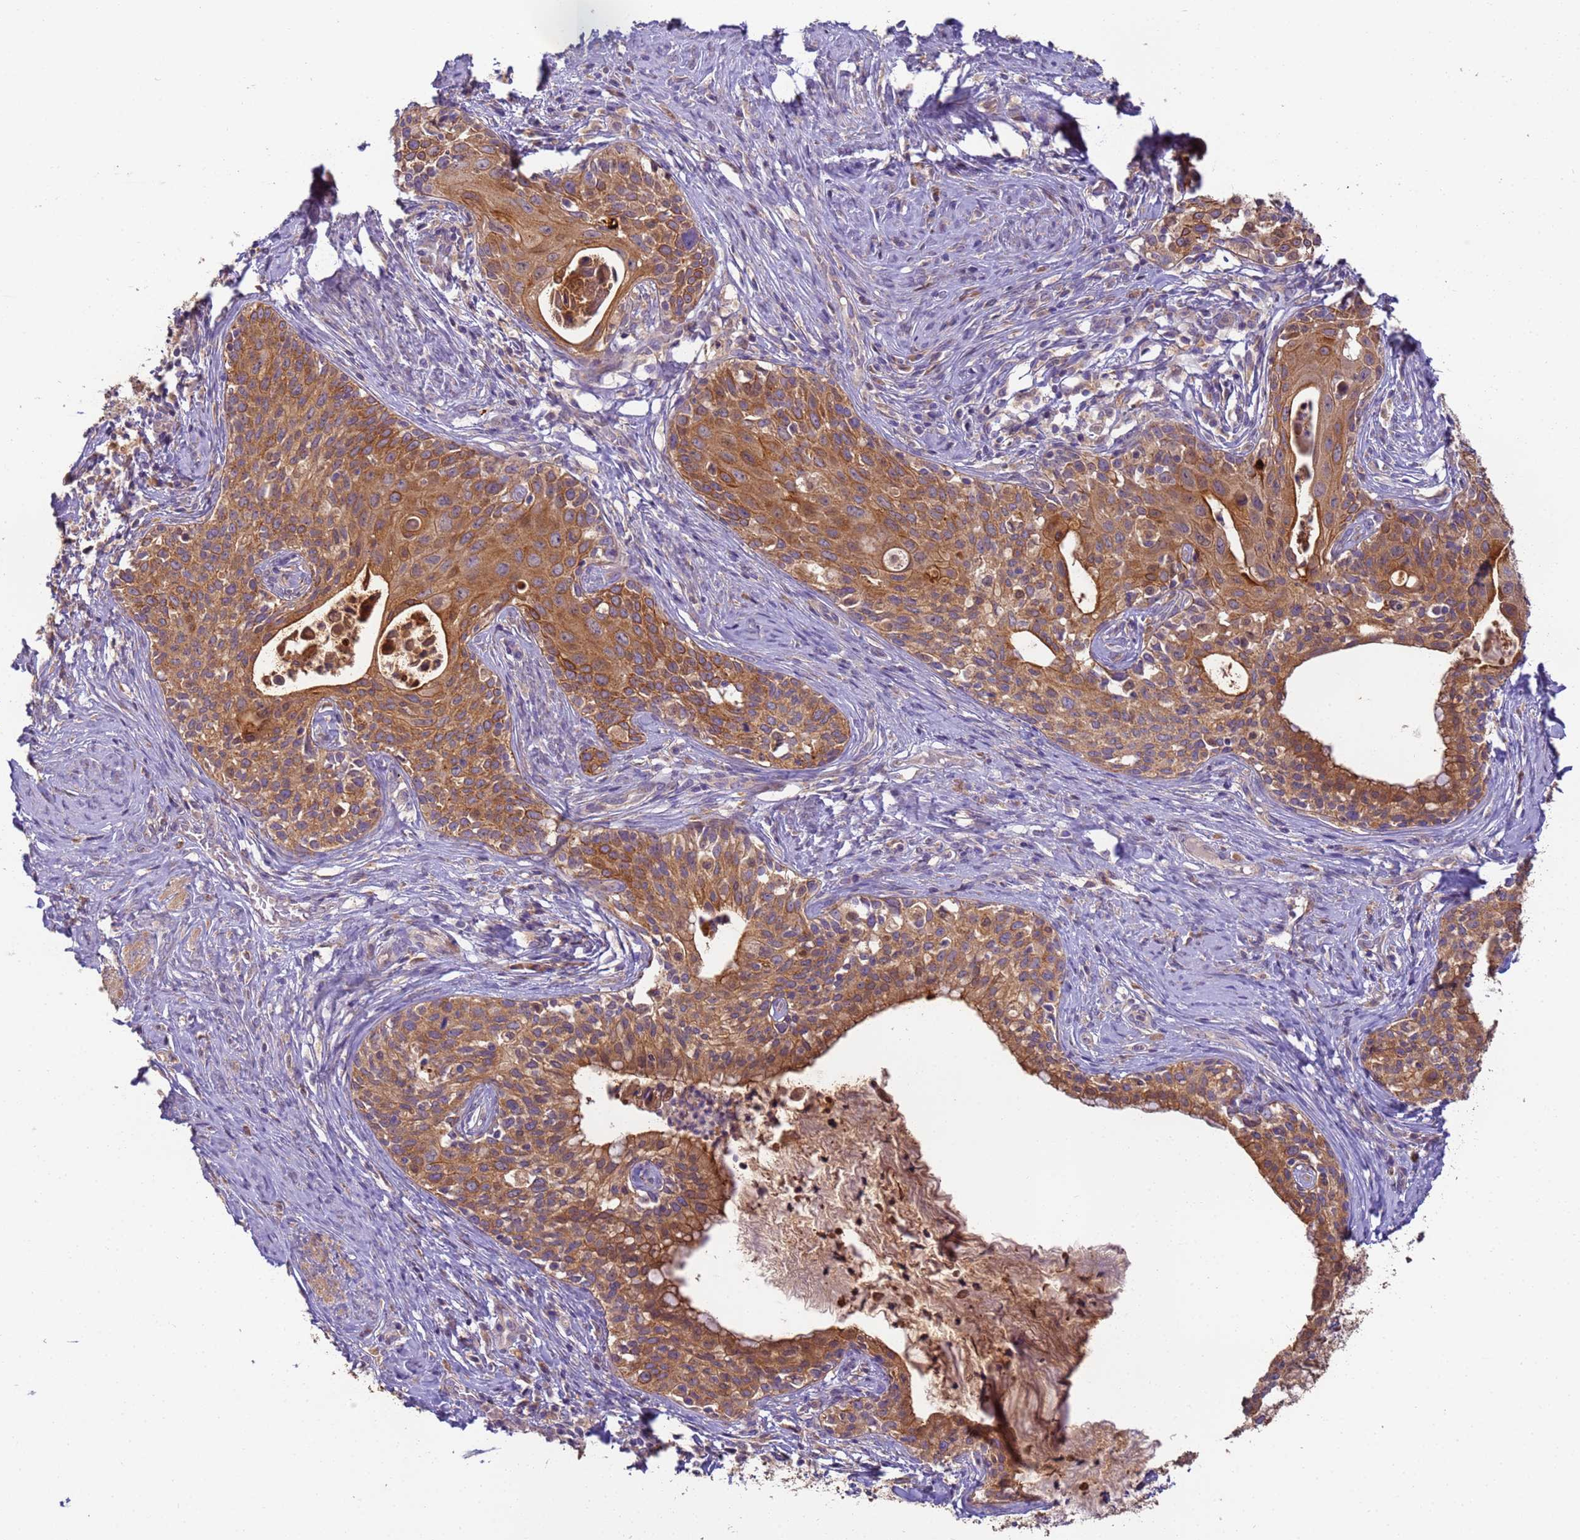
{"staining": {"intensity": "moderate", "quantity": ">75%", "location": "cytoplasmic/membranous"}, "tissue": "cervical cancer", "cell_type": "Tumor cells", "image_type": "cancer", "snomed": [{"axis": "morphology", "description": "Squamous cell carcinoma, NOS"}, {"axis": "morphology", "description": "Adenocarcinoma, NOS"}, {"axis": "topography", "description": "Cervix"}], "caption": "IHC image of neoplastic tissue: human cervical cancer (squamous cell carcinoma) stained using immunohistochemistry (IHC) demonstrates medium levels of moderate protein expression localized specifically in the cytoplasmic/membranous of tumor cells, appearing as a cytoplasmic/membranous brown color.", "gene": "TIGAR", "patient": {"sex": "female", "age": 52}}